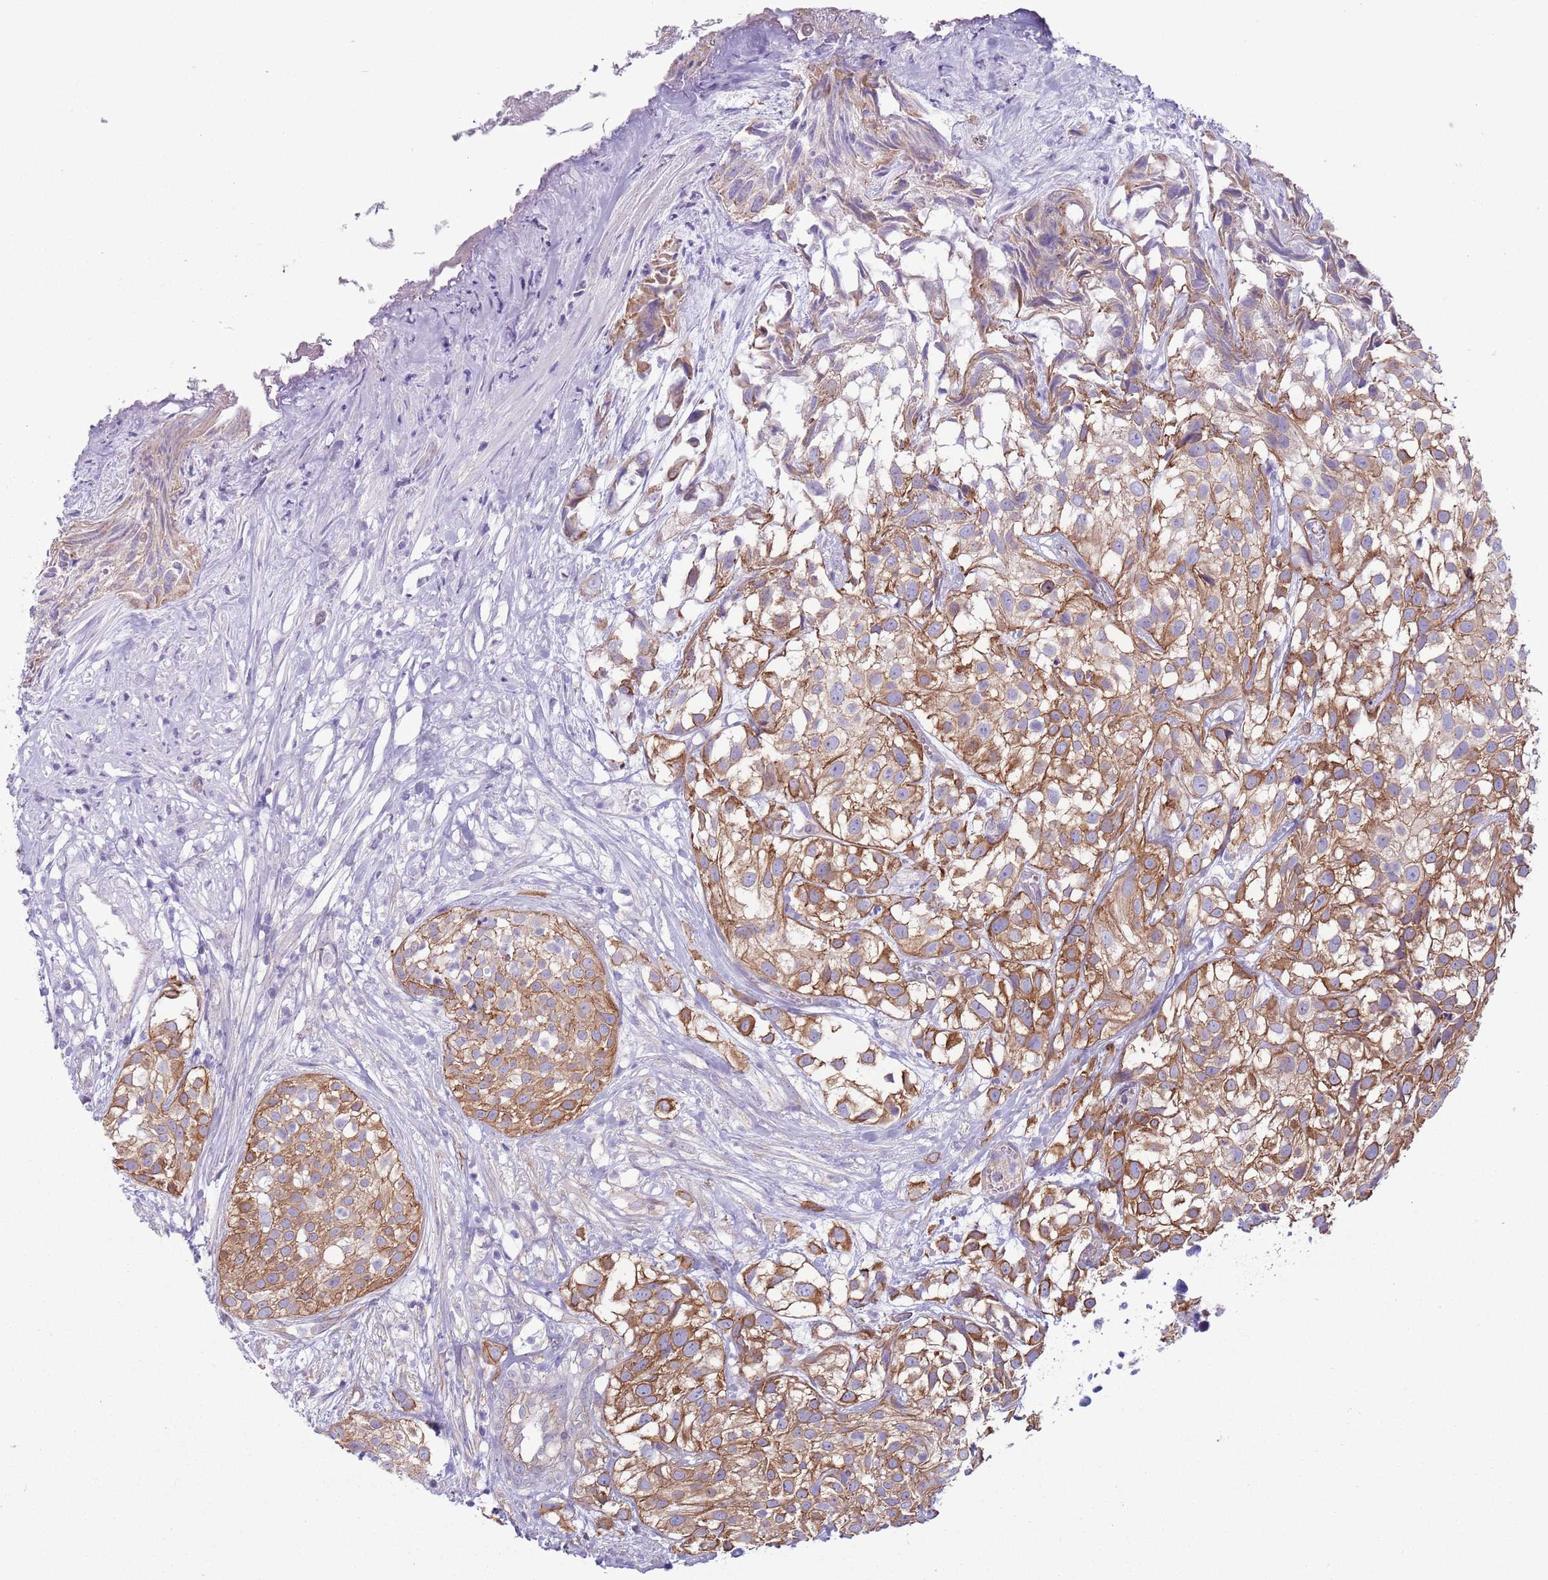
{"staining": {"intensity": "moderate", "quantity": ">75%", "location": "cytoplasmic/membranous"}, "tissue": "urothelial cancer", "cell_type": "Tumor cells", "image_type": "cancer", "snomed": [{"axis": "morphology", "description": "Urothelial carcinoma, High grade"}, {"axis": "topography", "description": "Urinary bladder"}], "caption": "Moderate cytoplasmic/membranous protein expression is identified in approximately >75% of tumor cells in urothelial cancer.", "gene": "RBP3", "patient": {"sex": "male", "age": 56}}